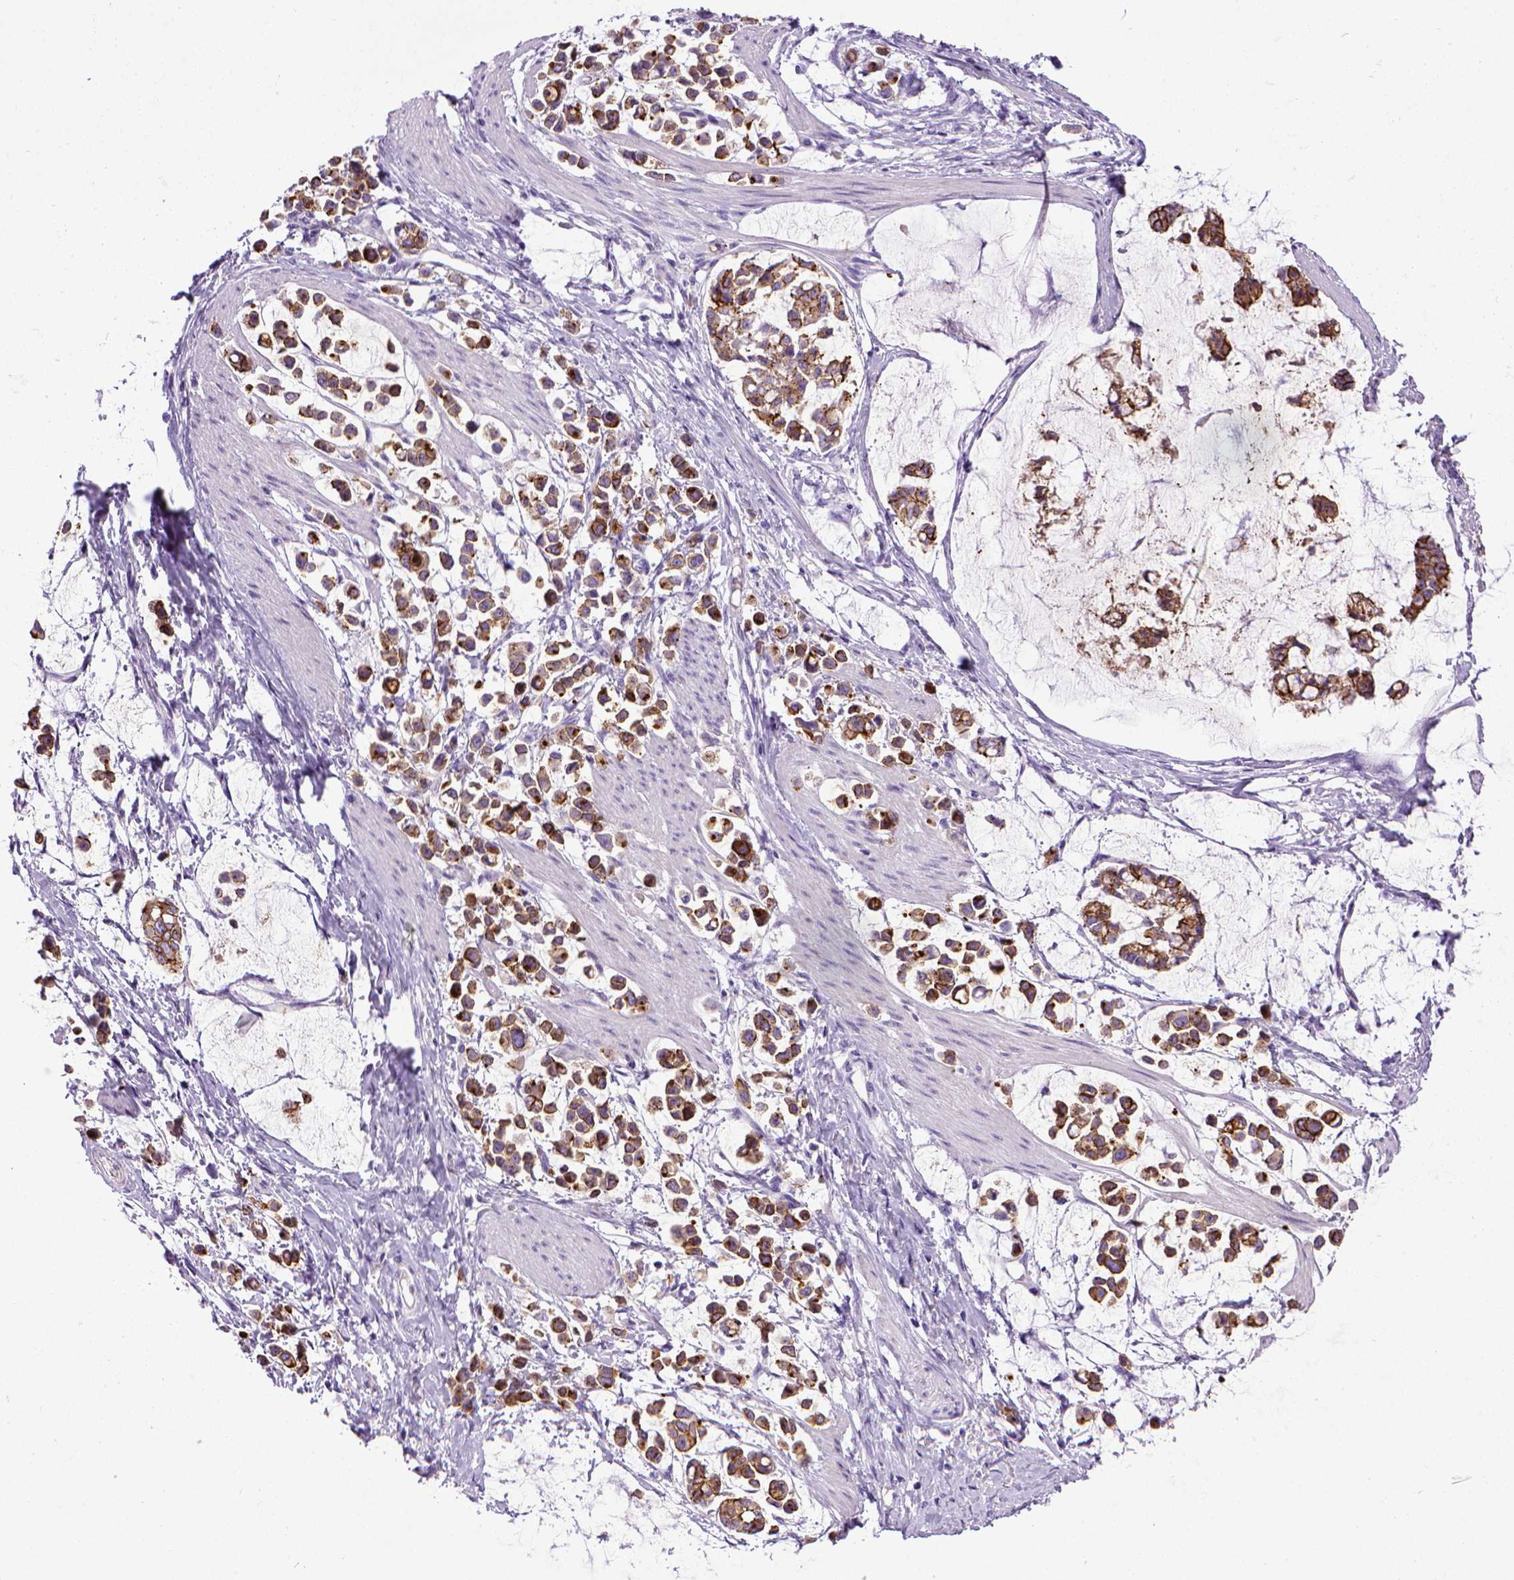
{"staining": {"intensity": "strong", "quantity": ">75%", "location": "cytoplasmic/membranous"}, "tissue": "stomach cancer", "cell_type": "Tumor cells", "image_type": "cancer", "snomed": [{"axis": "morphology", "description": "Adenocarcinoma, NOS"}, {"axis": "topography", "description": "Stomach"}], "caption": "IHC photomicrograph of neoplastic tissue: stomach cancer (adenocarcinoma) stained using immunohistochemistry shows high levels of strong protein expression localized specifically in the cytoplasmic/membranous of tumor cells, appearing as a cytoplasmic/membranous brown color.", "gene": "CDH1", "patient": {"sex": "male", "age": 82}}